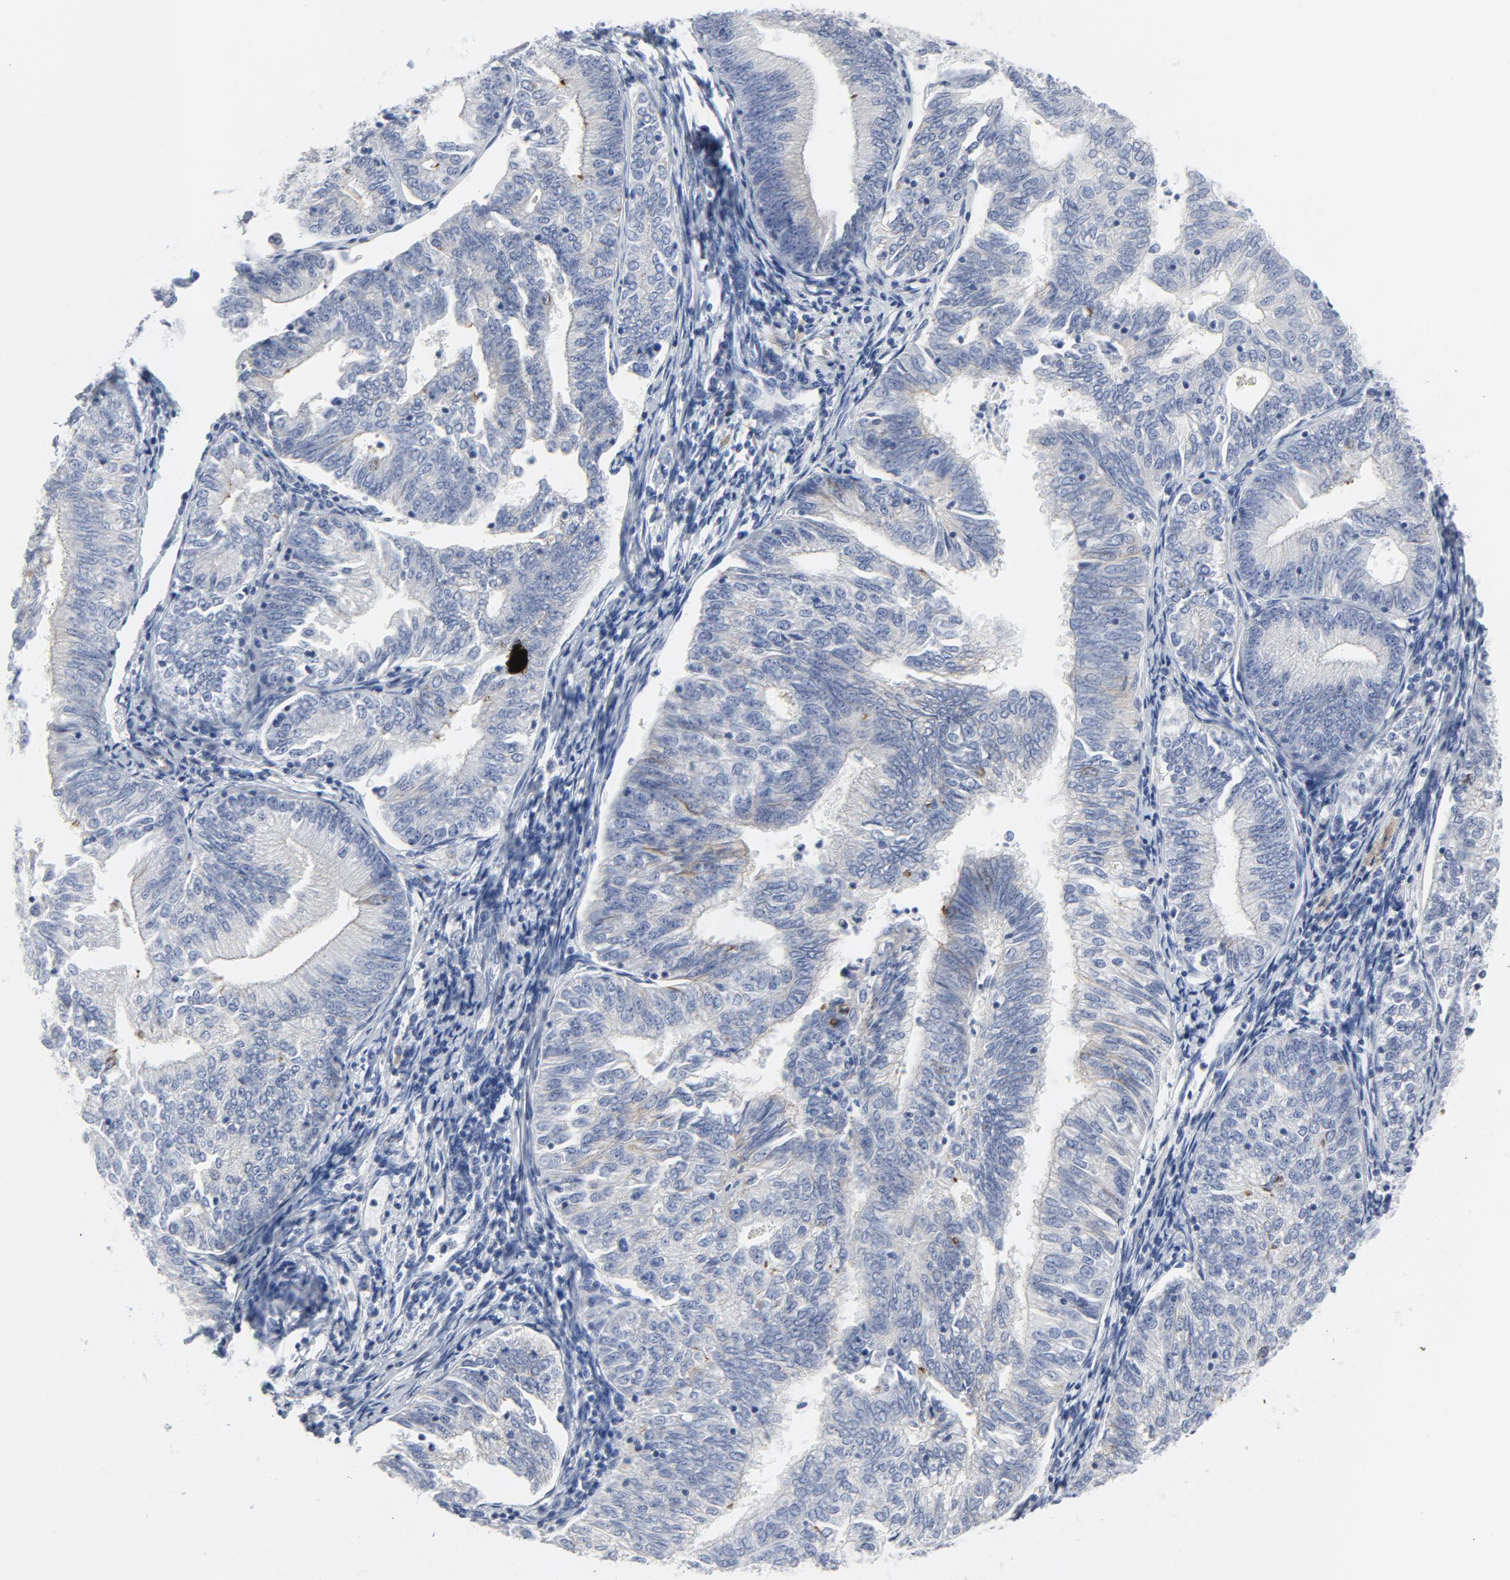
{"staining": {"intensity": "negative", "quantity": "none", "location": "none"}, "tissue": "endometrial cancer", "cell_type": "Tumor cells", "image_type": "cancer", "snomed": [{"axis": "morphology", "description": "Adenocarcinoma, NOS"}, {"axis": "topography", "description": "Endometrium"}], "caption": "An image of human endometrial cancer (adenocarcinoma) is negative for staining in tumor cells.", "gene": "TUBB1", "patient": {"sex": "female", "age": 69}}